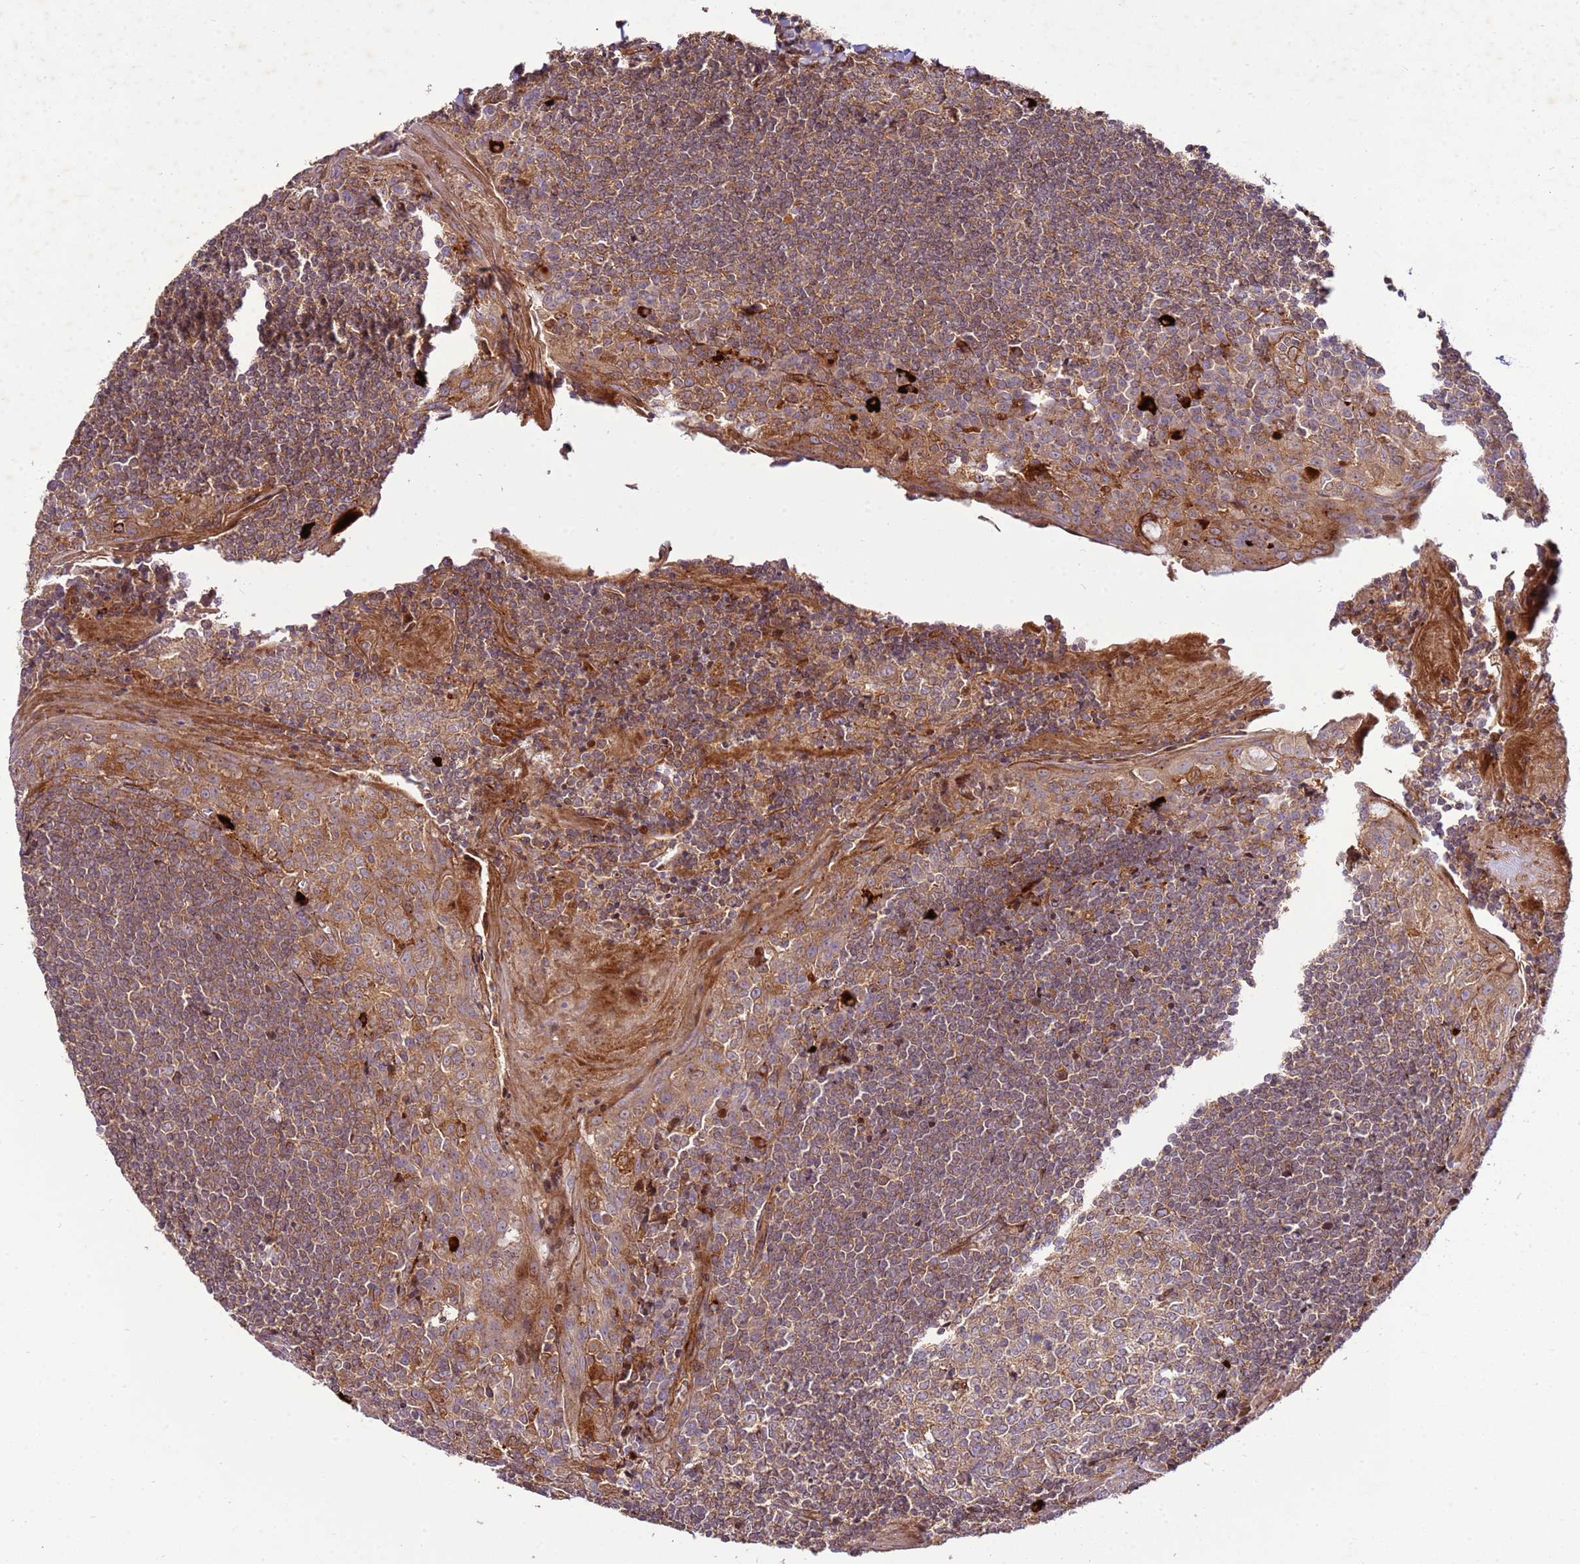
{"staining": {"intensity": "moderate", "quantity": ">75%", "location": "cytoplasmic/membranous"}, "tissue": "tonsil", "cell_type": "Germinal center cells", "image_type": "normal", "snomed": [{"axis": "morphology", "description": "Normal tissue, NOS"}, {"axis": "topography", "description": "Tonsil"}], "caption": "IHC photomicrograph of benign tonsil: tonsil stained using IHC shows medium levels of moderate protein expression localized specifically in the cytoplasmic/membranous of germinal center cells, appearing as a cytoplasmic/membranous brown color.", "gene": "ZNF624", "patient": {"sex": "male", "age": 27}}